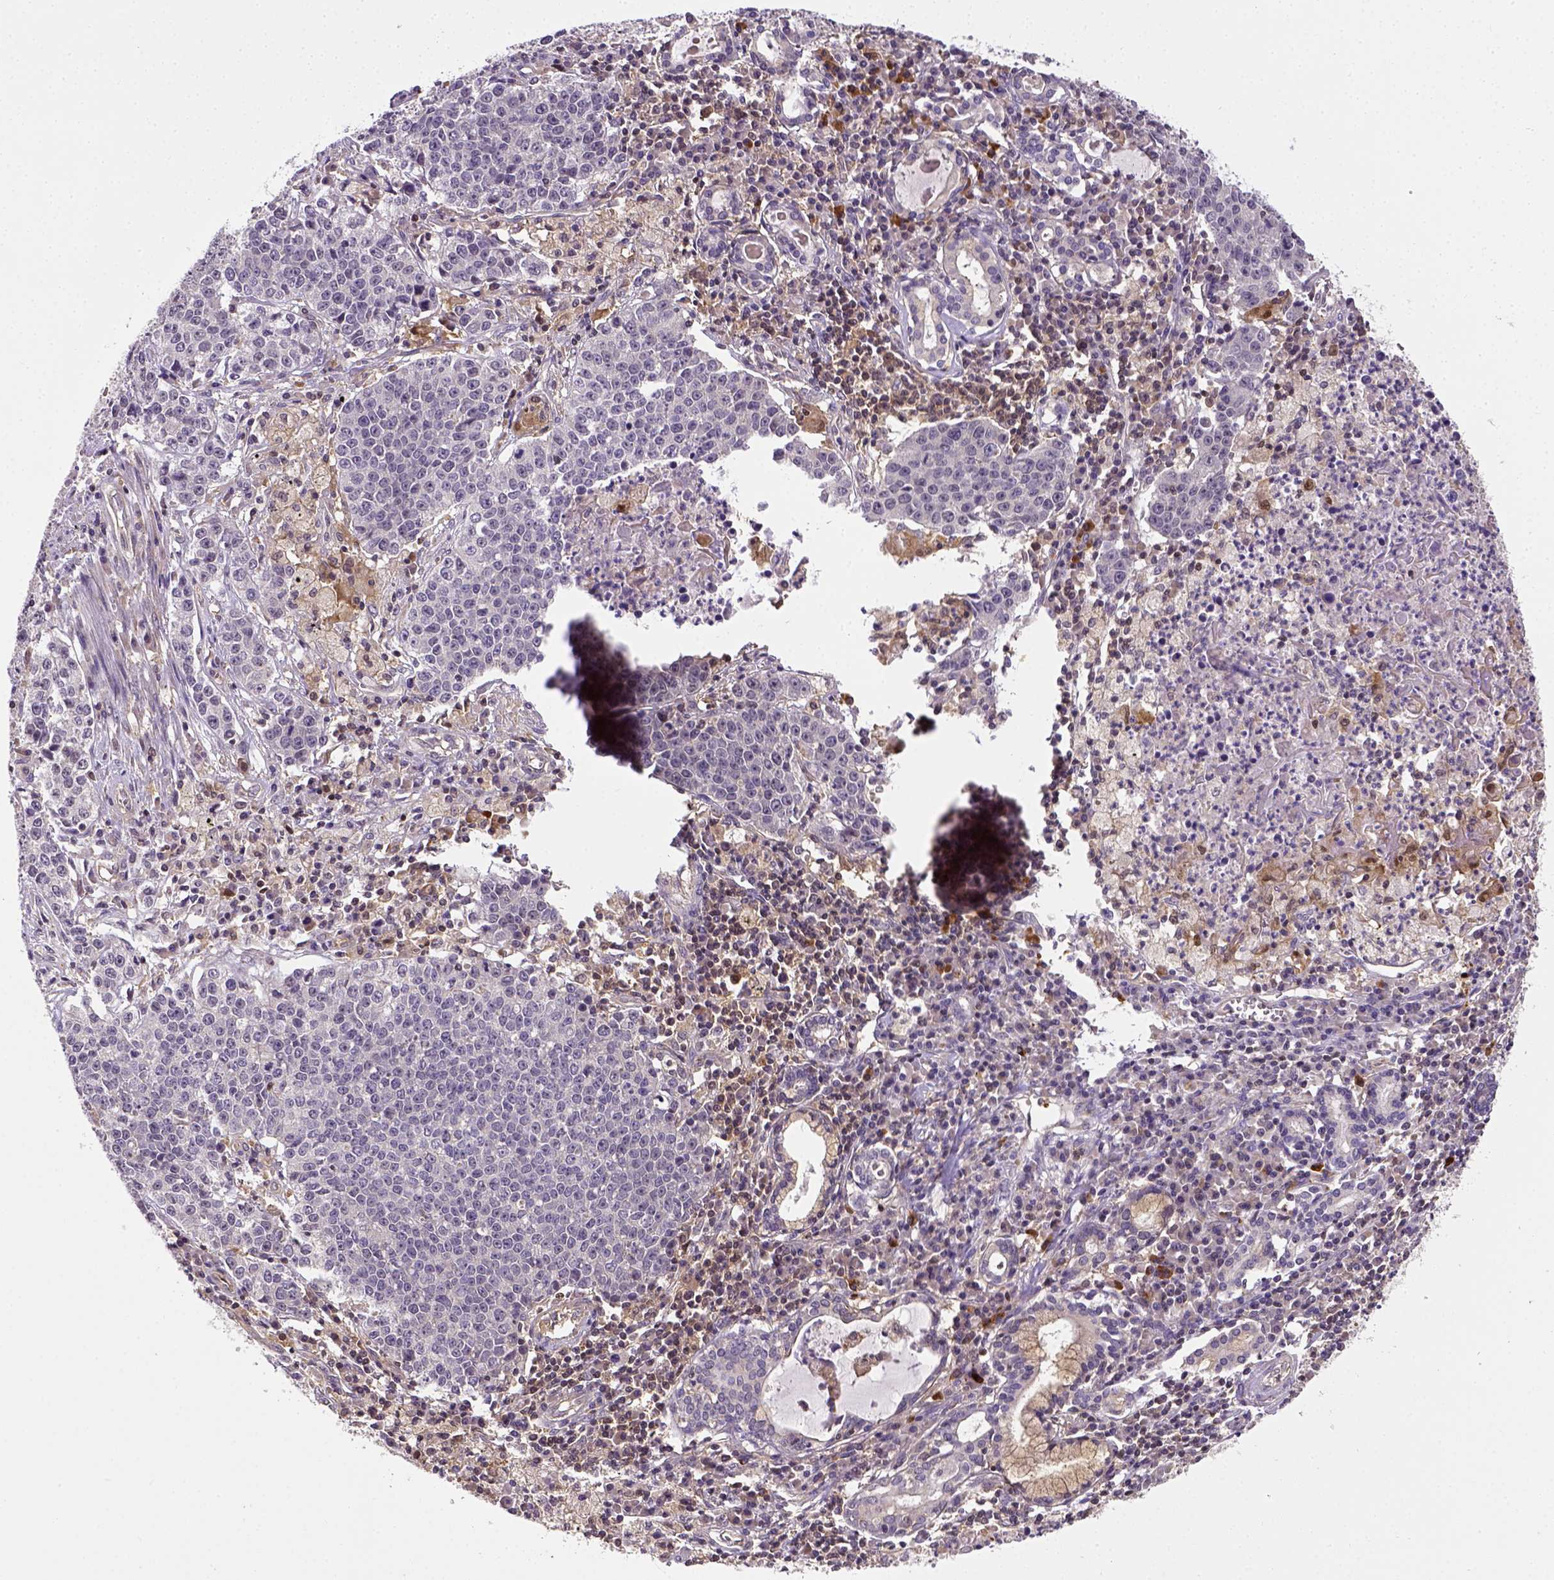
{"staining": {"intensity": "negative", "quantity": "none", "location": "none"}, "tissue": "lung cancer", "cell_type": "Tumor cells", "image_type": "cancer", "snomed": [{"axis": "morphology", "description": "Squamous cell carcinoma, NOS"}, {"axis": "morphology", "description": "Squamous cell carcinoma, metastatic, NOS"}, {"axis": "topography", "description": "Lung"}, {"axis": "topography", "description": "Pleura, NOS"}], "caption": "Immunohistochemistry of lung cancer displays no expression in tumor cells.", "gene": "MATK", "patient": {"sex": "male", "age": 72}}